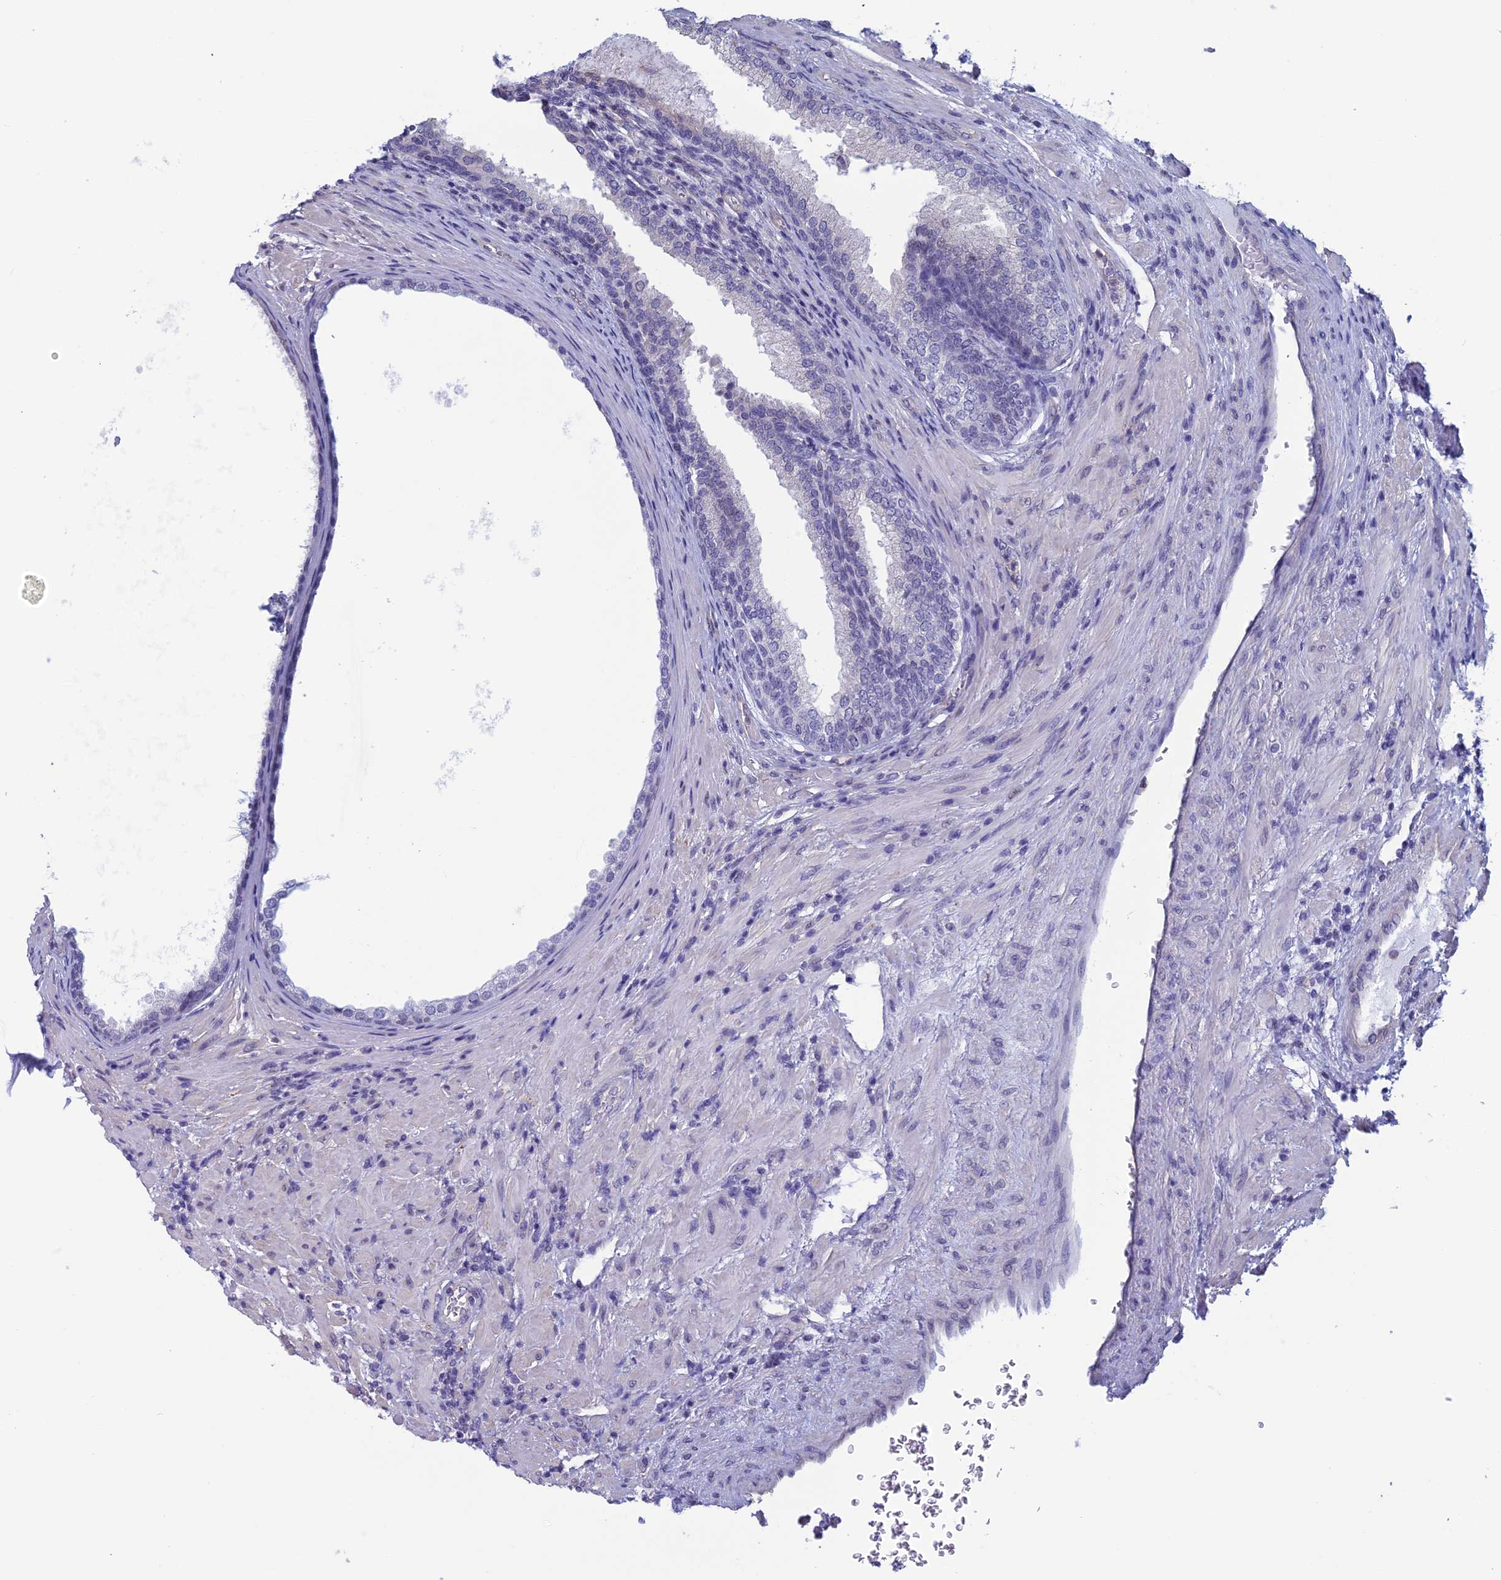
{"staining": {"intensity": "negative", "quantity": "none", "location": "none"}, "tissue": "prostate", "cell_type": "Glandular cells", "image_type": "normal", "snomed": [{"axis": "morphology", "description": "Normal tissue, NOS"}, {"axis": "topography", "description": "Prostate"}], "caption": "Immunohistochemistry histopathology image of unremarkable prostate: human prostate stained with DAB displays no significant protein positivity in glandular cells.", "gene": "SLC1A6", "patient": {"sex": "male", "age": 76}}